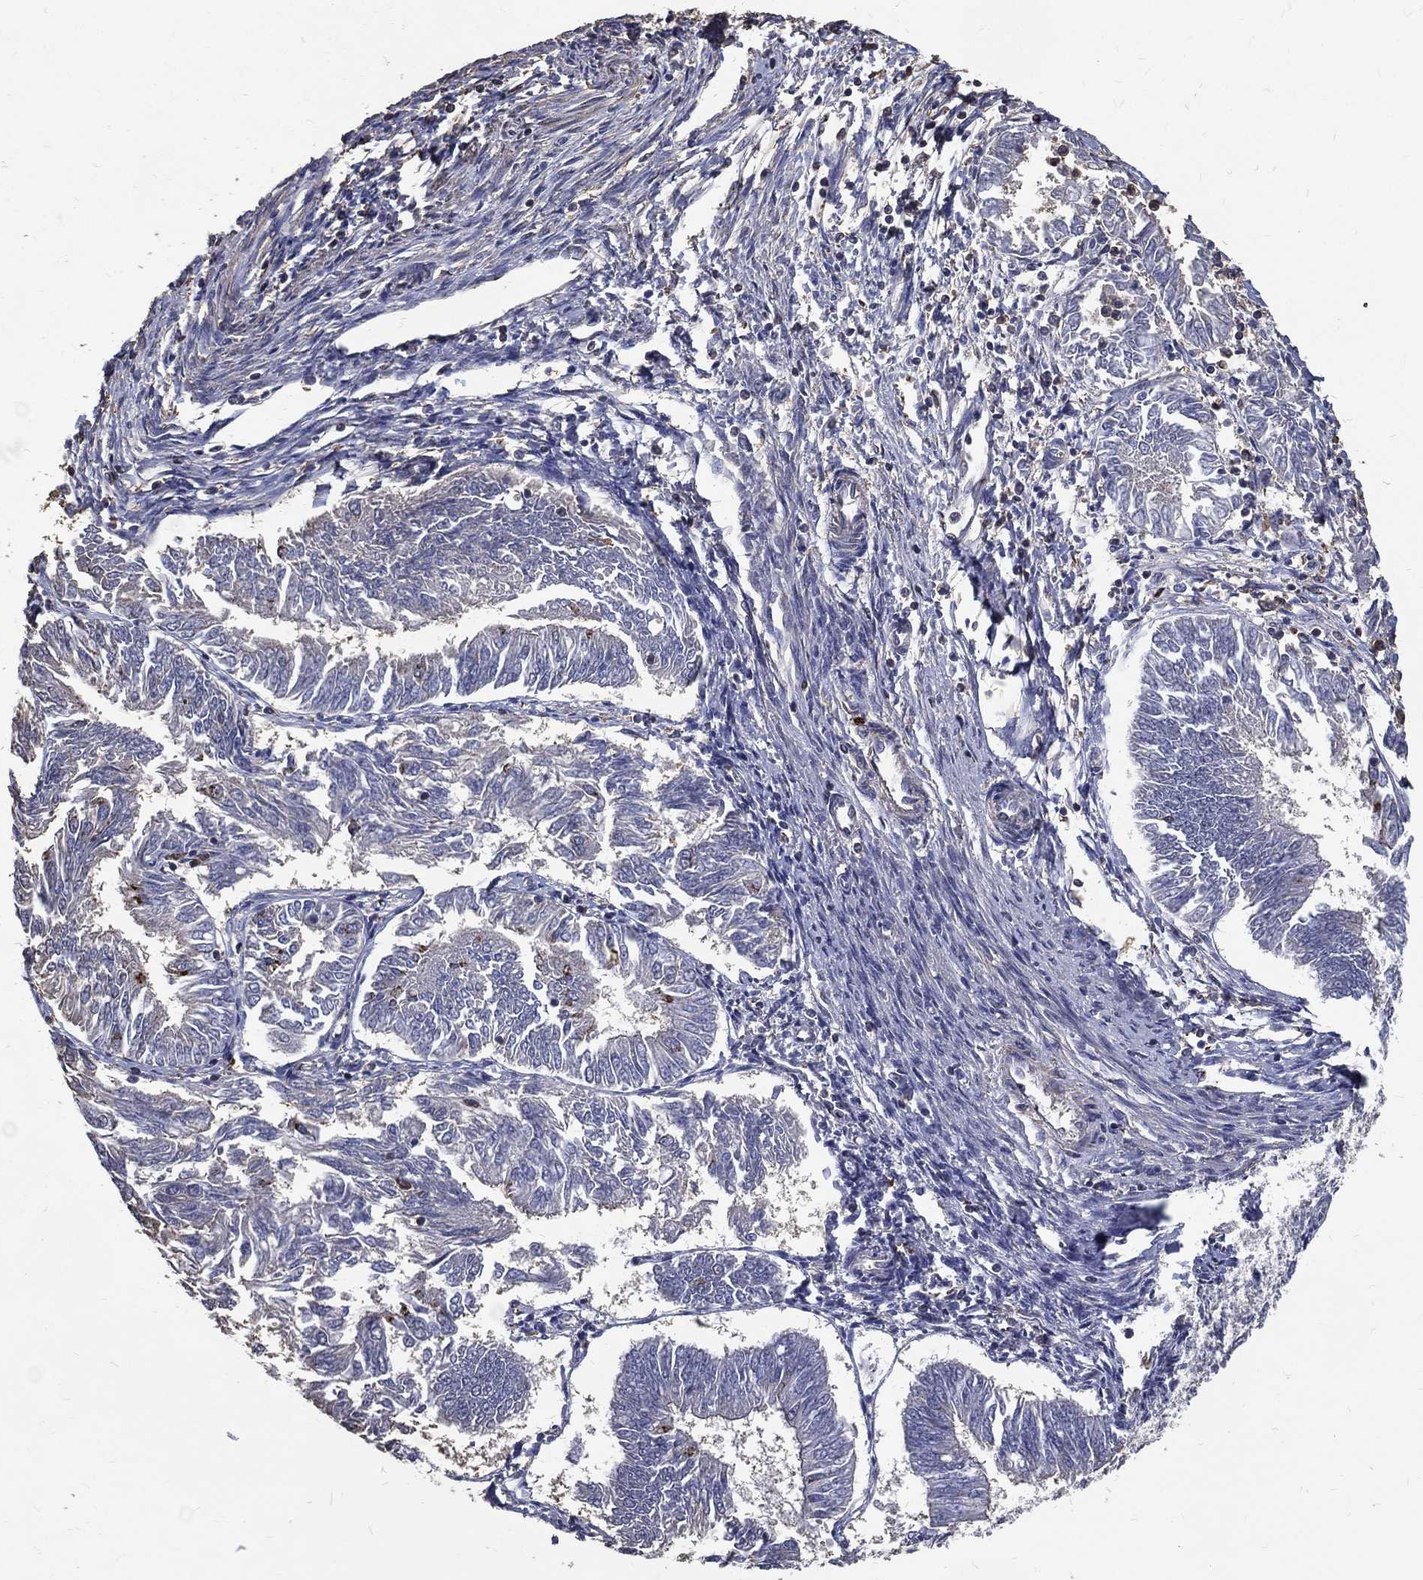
{"staining": {"intensity": "negative", "quantity": "none", "location": "none"}, "tissue": "endometrial cancer", "cell_type": "Tumor cells", "image_type": "cancer", "snomed": [{"axis": "morphology", "description": "Adenocarcinoma, NOS"}, {"axis": "topography", "description": "Endometrium"}], "caption": "The micrograph shows no staining of tumor cells in endometrial cancer (adenocarcinoma). (IHC, brightfield microscopy, high magnification).", "gene": "GPR183", "patient": {"sex": "female", "age": 58}}